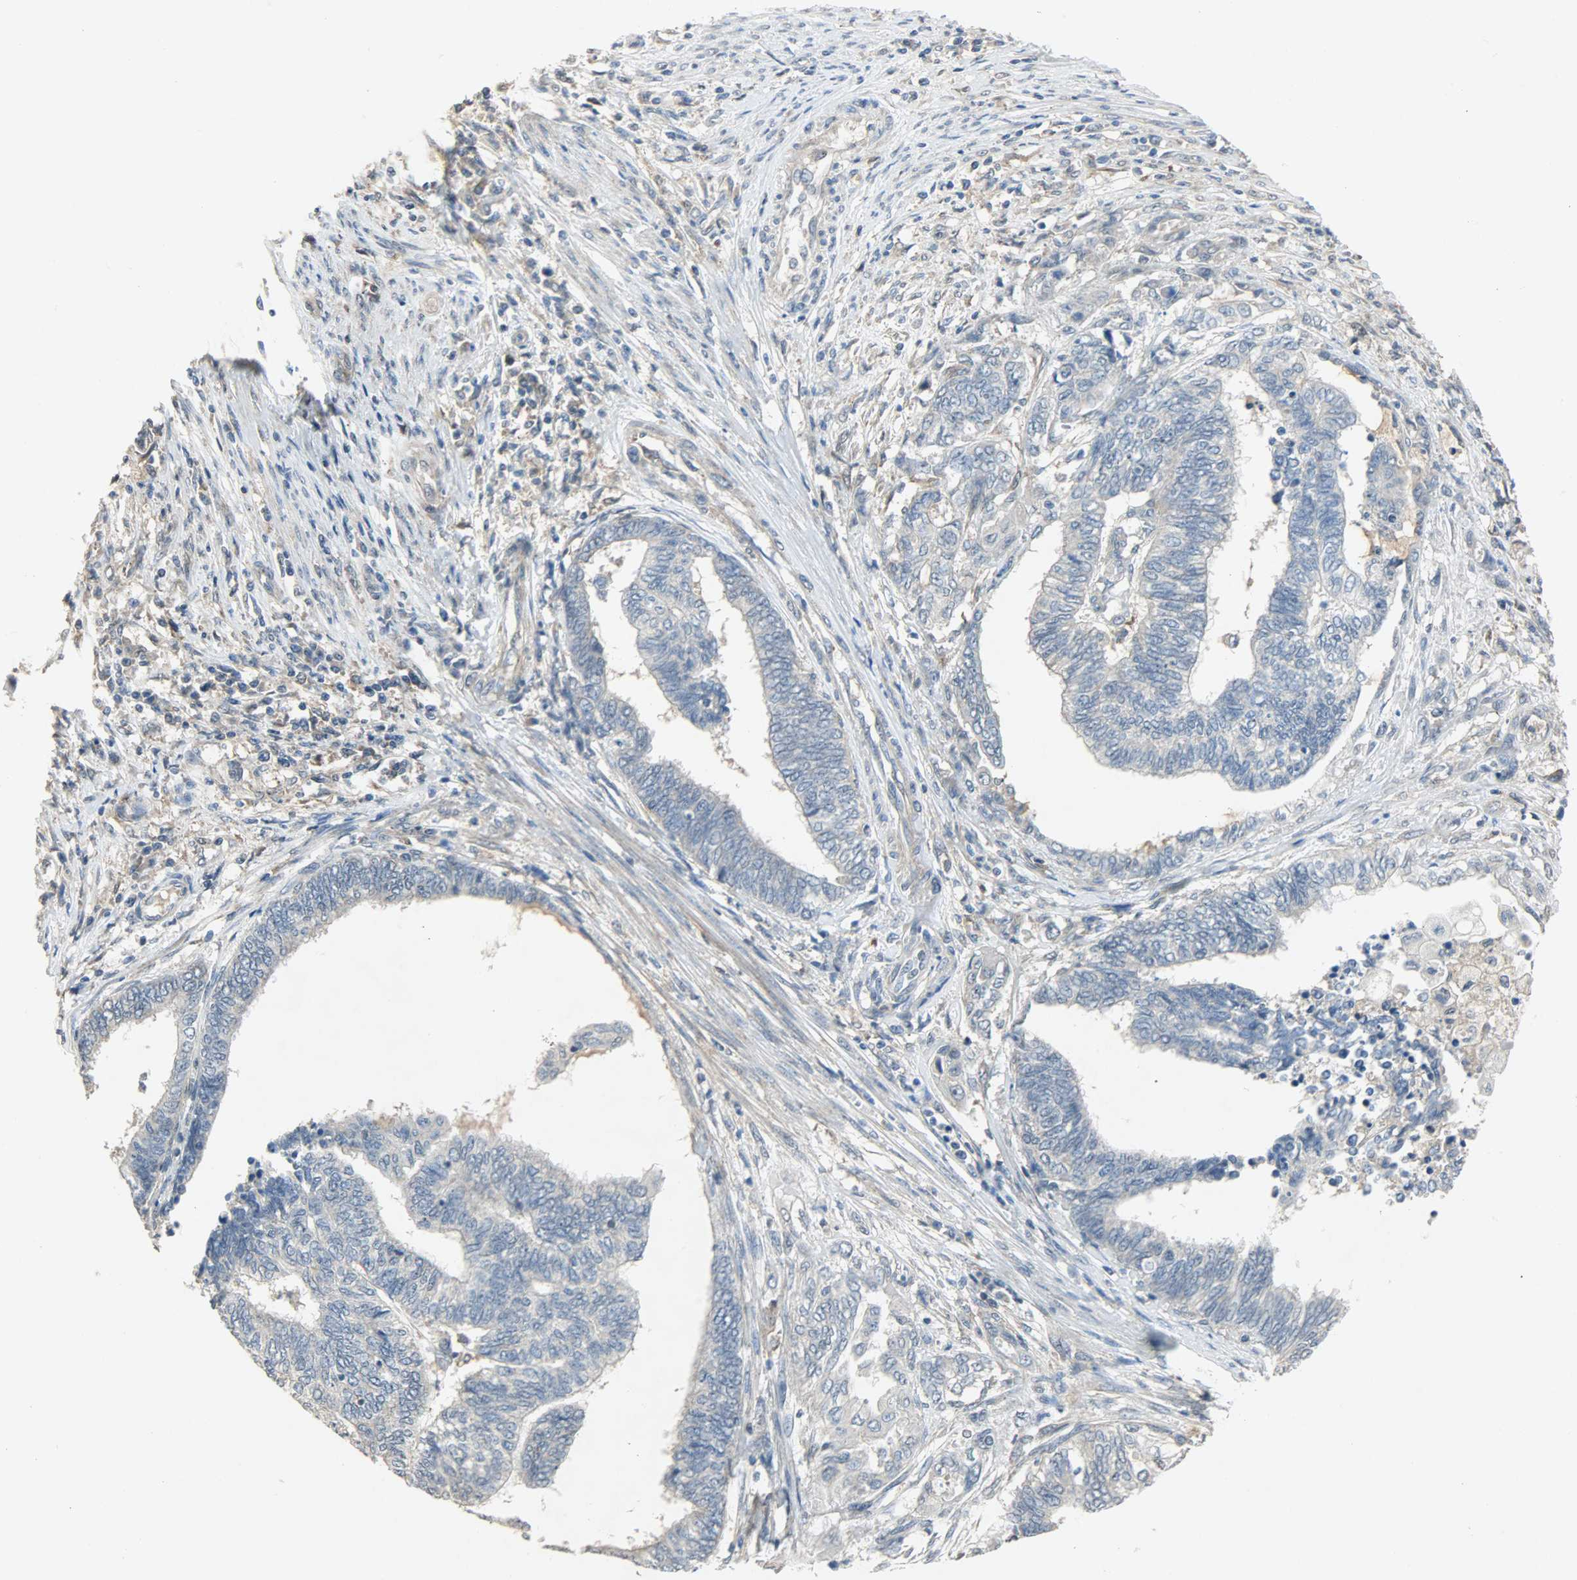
{"staining": {"intensity": "negative", "quantity": "none", "location": "none"}, "tissue": "endometrial cancer", "cell_type": "Tumor cells", "image_type": "cancer", "snomed": [{"axis": "morphology", "description": "Adenocarcinoma, NOS"}, {"axis": "topography", "description": "Uterus"}, {"axis": "topography", "description": "Endometrium"}], "caption": "This is an immunohistochemistry micrograph of endometrial cancer. There is no expression in tumor cells.", "gene": "TRIM21", "patient": {"sex": "female", "age": 70}}